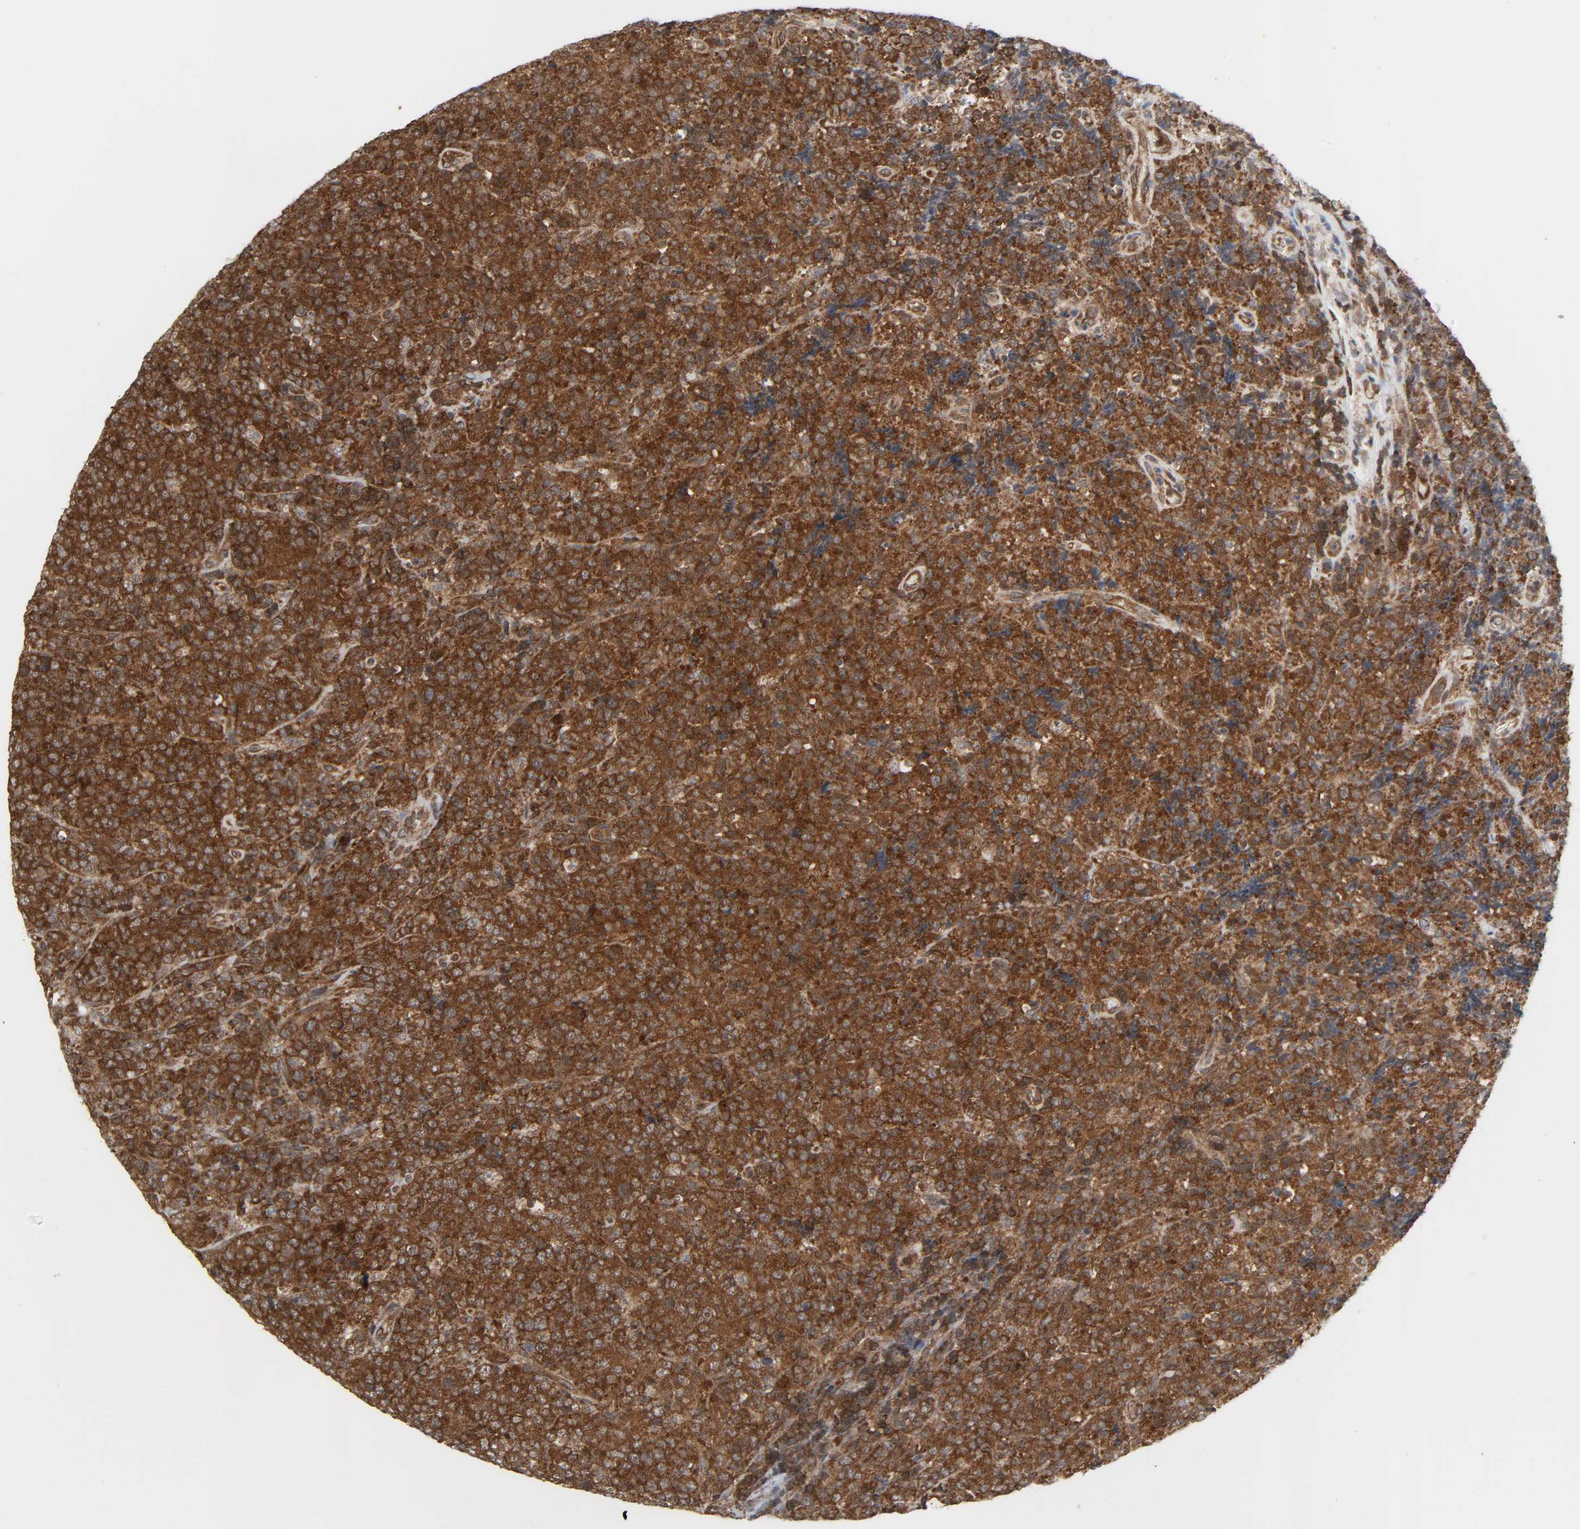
{"staining": {"intensity": "strong", "quantity": ">75%", "location": "cytoplasmic/membranous"}, "tissue": "lymphoma", "cell_type": "Tumor cells", "image_type": "cancer", "snomed": [{"axis": "morphology", "description": "Malignant lymphoma, non-Hodgkin's type, High grade"}, {"axis": "topography", "description": "Tonsil"}], "caption": "Strong cytoplasmic/membranous protein staining is identified in approximately >75% of tumor cells in lymphoma.", "gene": "GSK3A", "patient": {"sex": "female", "age": 36}}